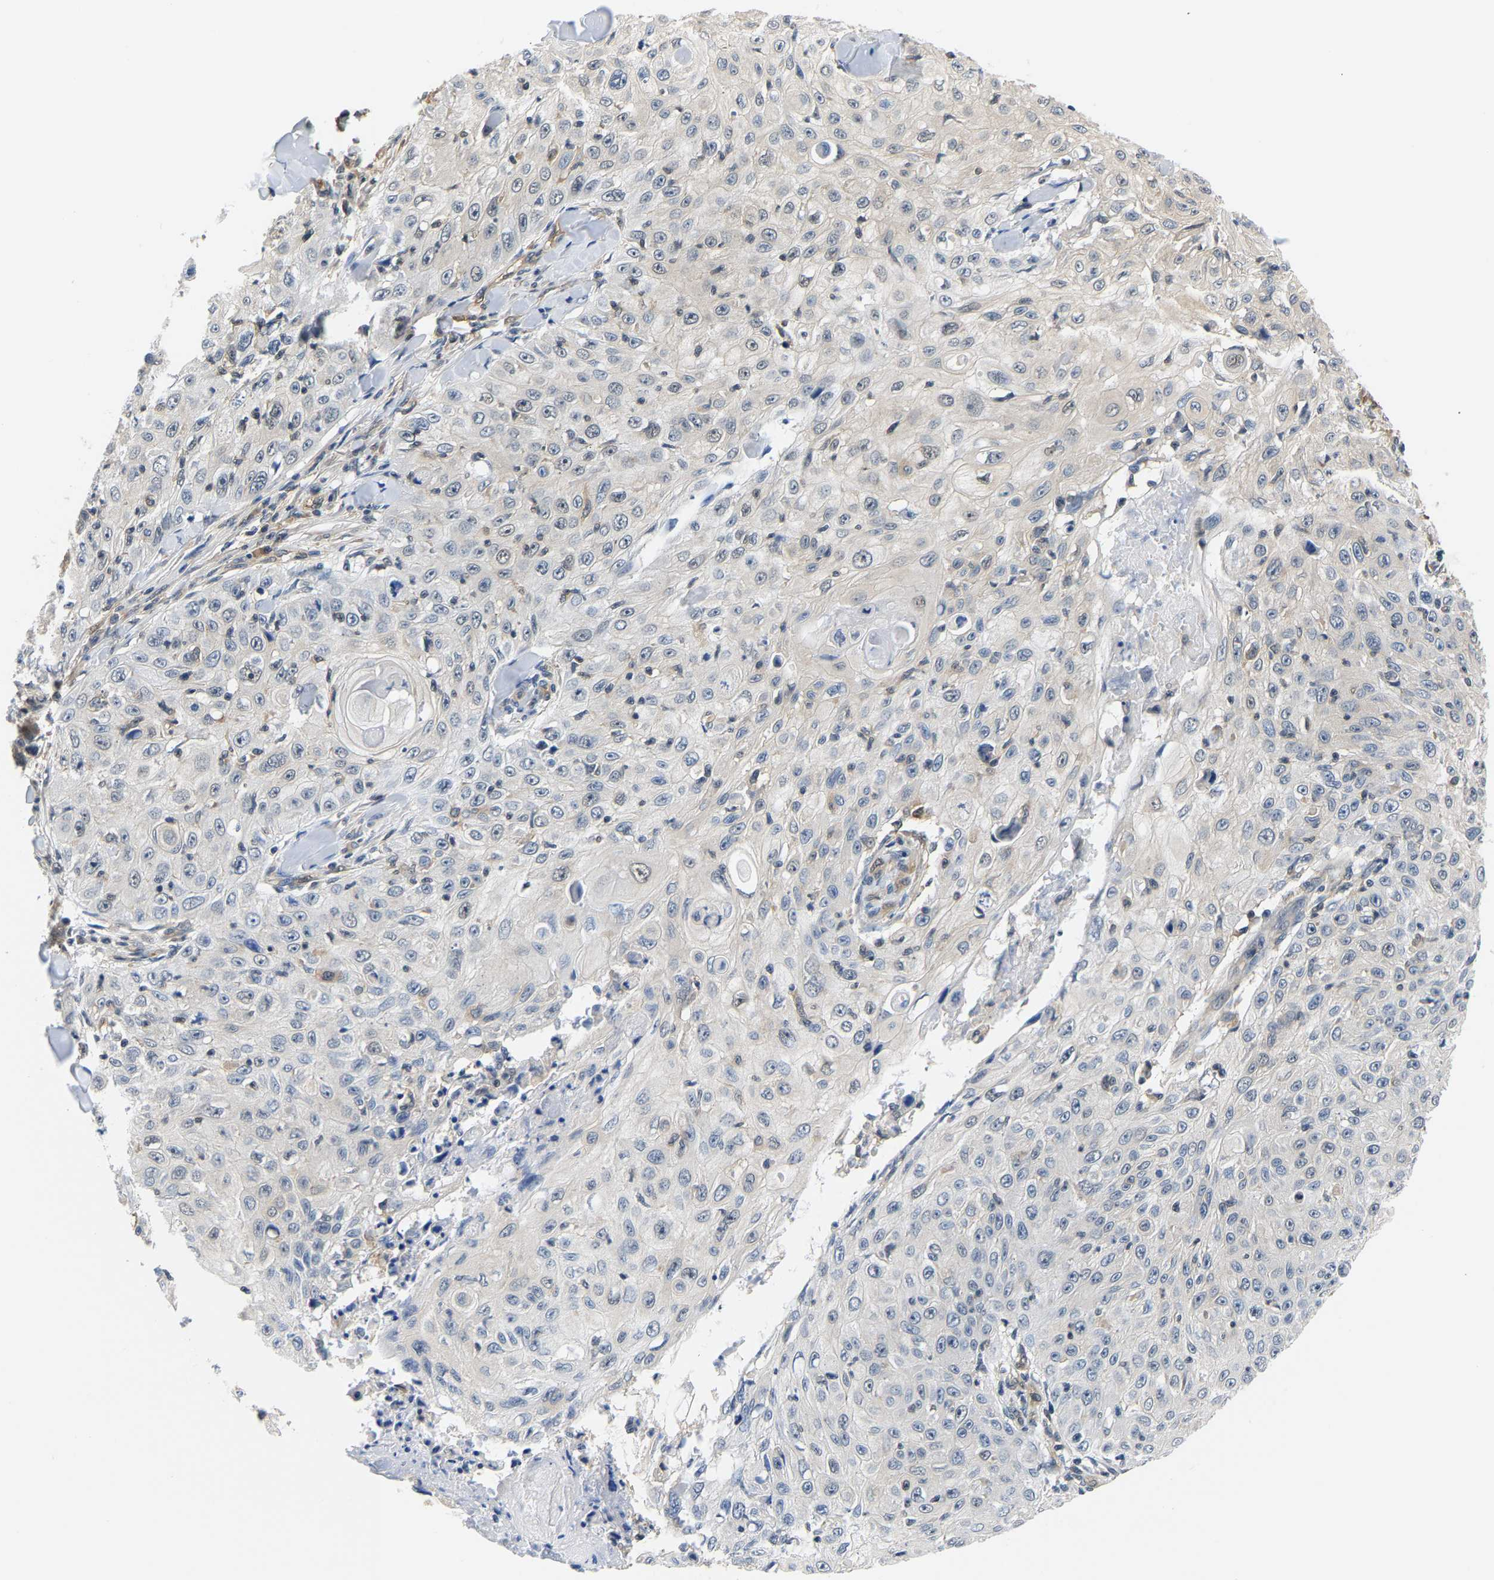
{"staining": {"intensity": "negative", "quantity": "none", "location": "none"}, "tissue": "skin cancer", "cell_type": "Tumor cells", "image_type": "cancer", "snomed": [{"axis": "morphology", "description": "Squamous cell carcinoma, NOS"}, {"axis": "topography", "description": "Skin"}], "caption": "Immunohistochemistry photomicrograph of neoplastic tissue: human skin cancer (squamous cell carcinoma) stained with DAB demonstrates no significant protein positivity in tumor cells.", "gene": "ARHGEF12", "patient": {"sex": "male", "age": 86}}